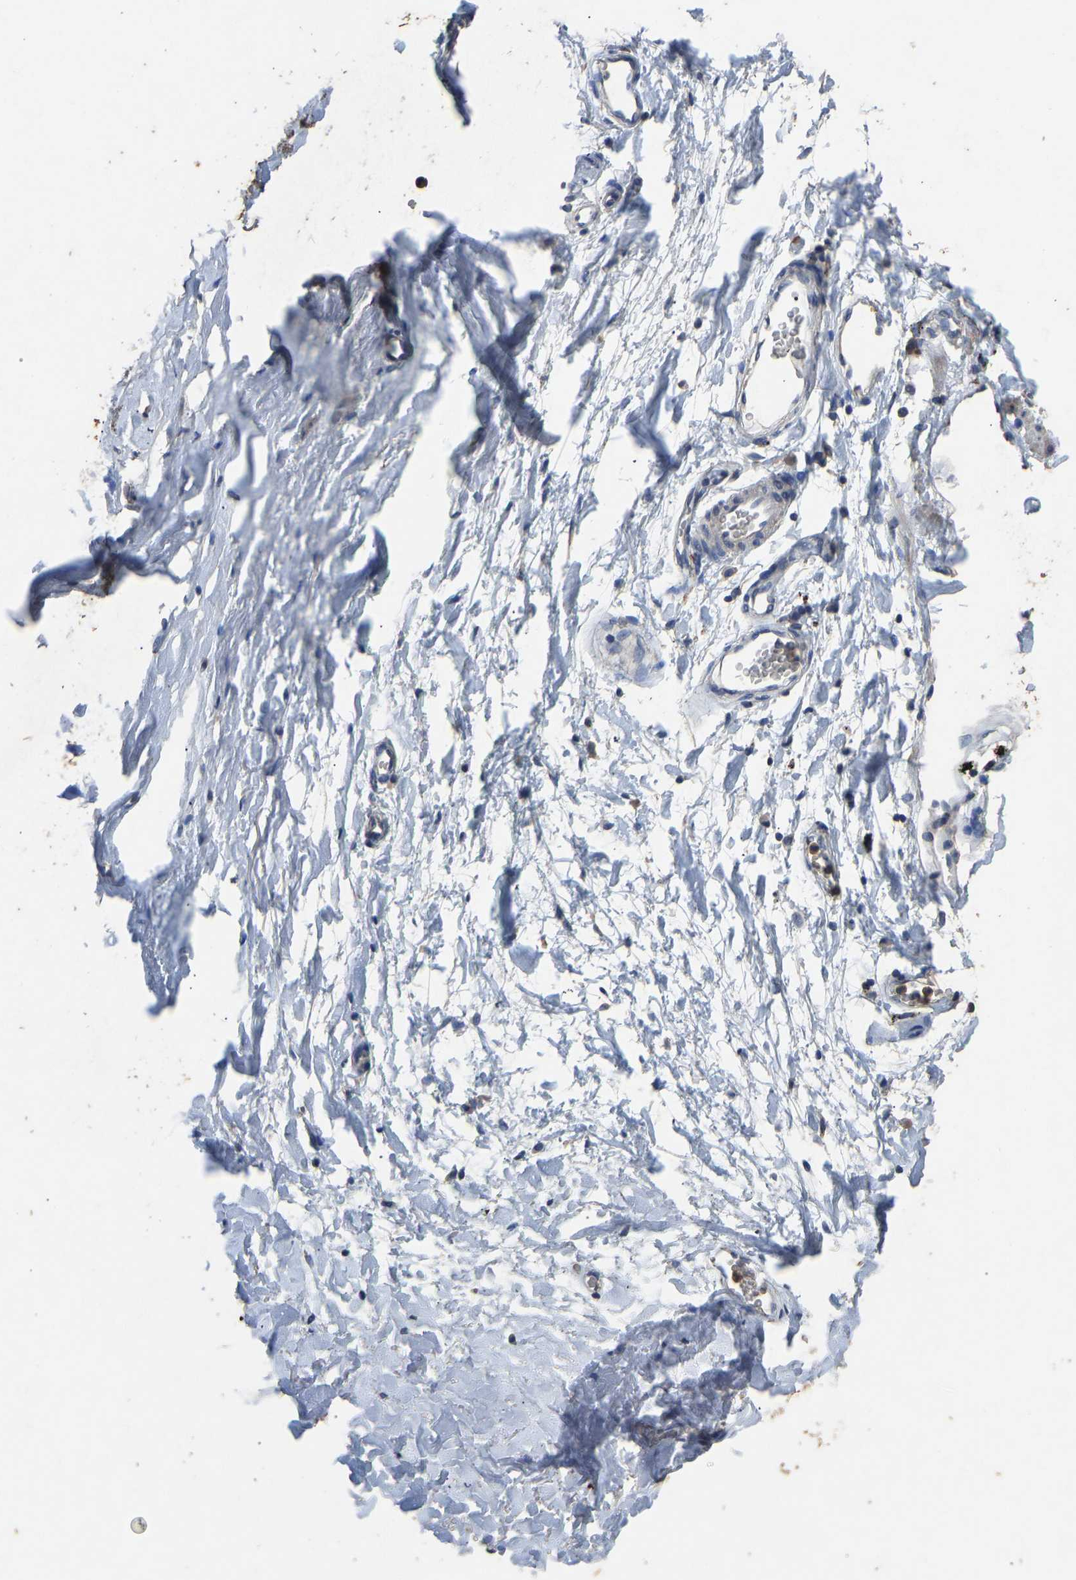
{"staining": {"intensity": "negative", "quantity": "none", "location": "none"}, "tissue": "soft tissue", "cell_type": "Fibroblasts", "image_type": "normal", "snomed": [{"axis": "morphology", "description": "Normal tissue, NOS"}, {"axis": "topography", "description": "Cartilage tissue"}, {"axis": "topography", "description": "Bronchus"}], "caption": "High magnification brightfield microscopy of benign soft tissue stained with DAB (brown) and counterstained with hematoxylin (blue): fibroblasts show no significant staining. Brightfield microscopy of immunohistochemistry stained with DAB (3,3'-diaminobenzidine) (brown) and hematoxylin (blue), captured at high magnification.", "gene": "CIDEC", "patient": {"sex": "female", "age": 53}}